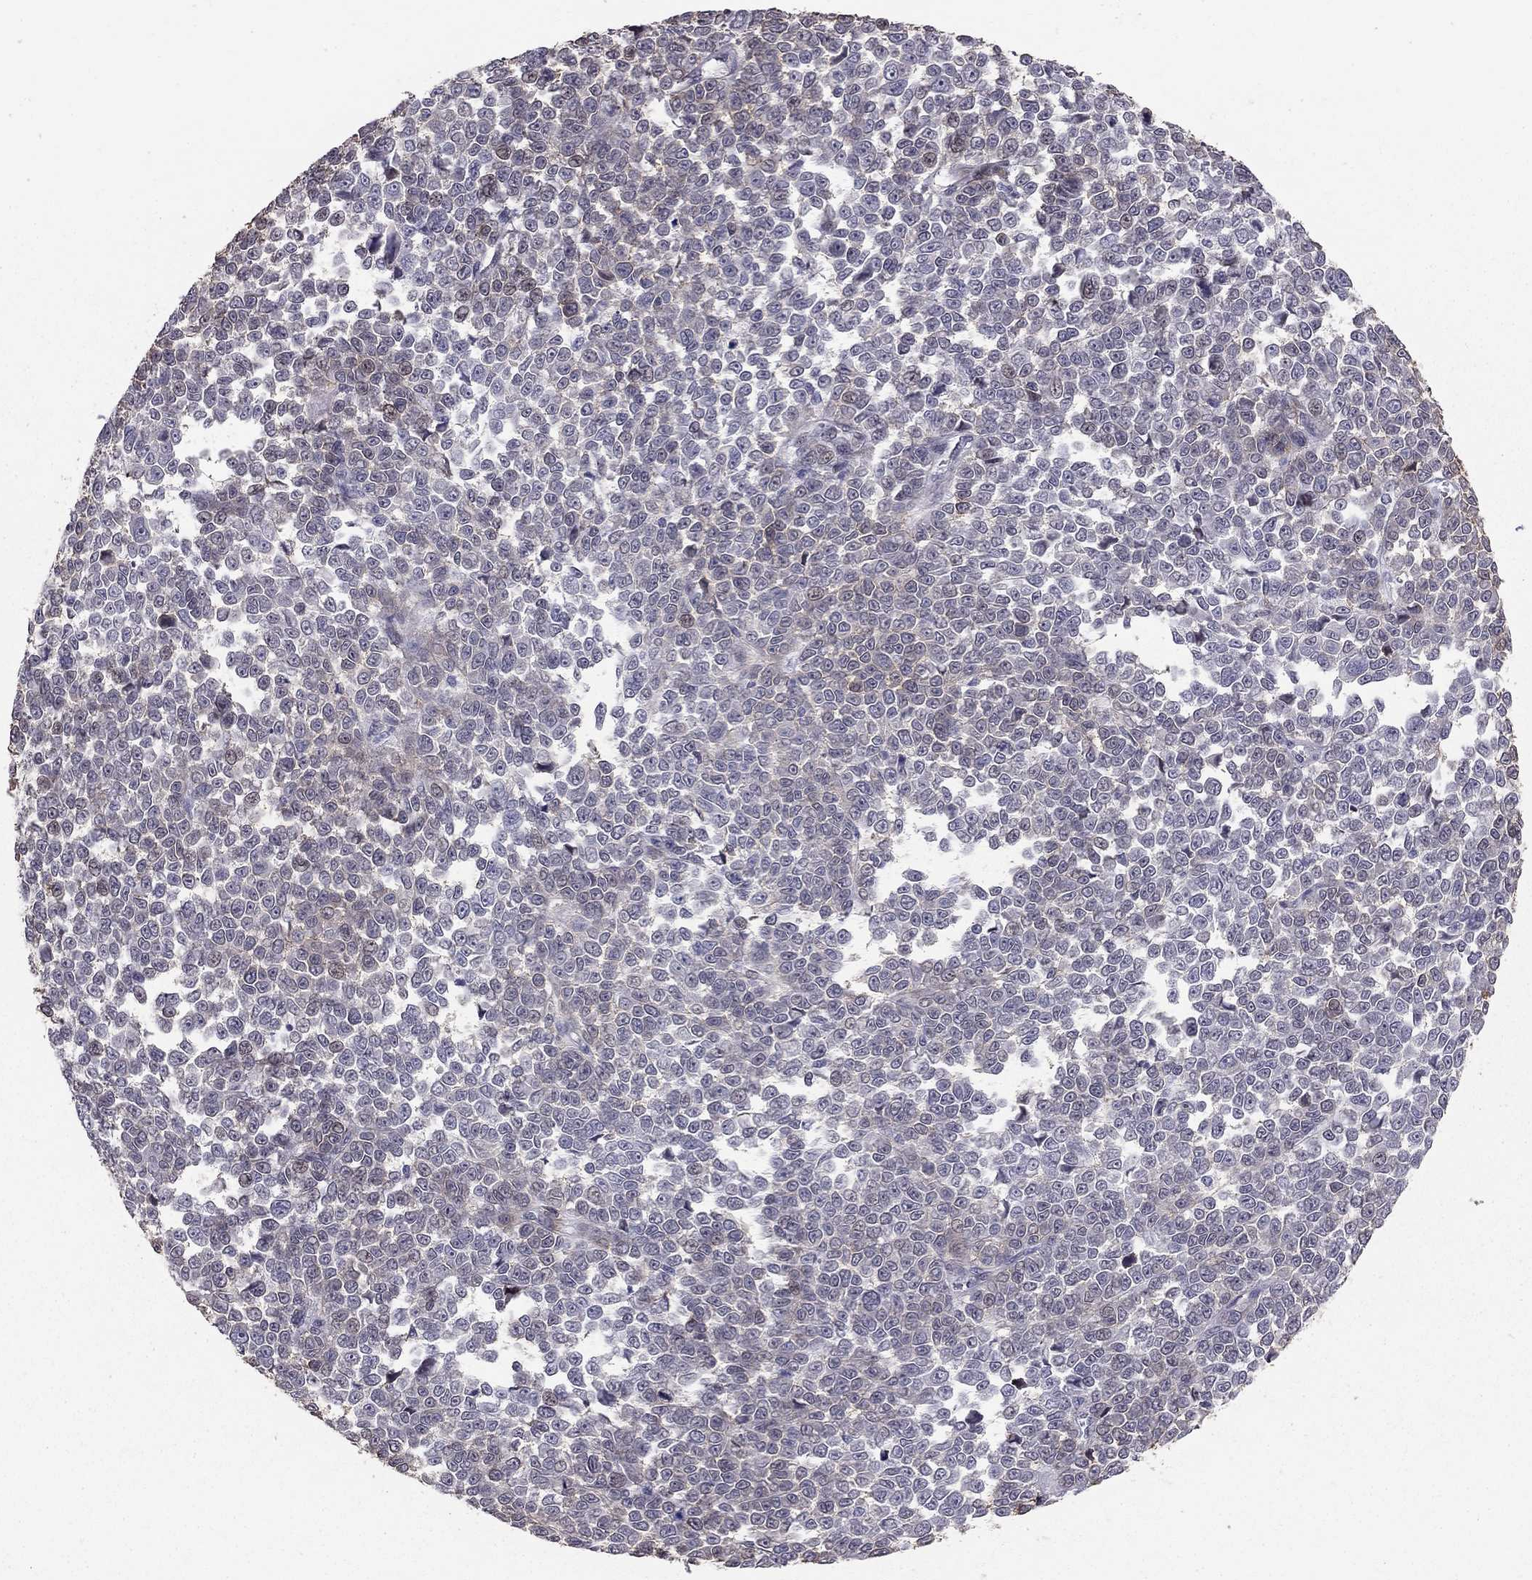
{"staining": {"intensity": "weak", "quantity": "<25%", "location": "cytoplasmic/membranous"}, "tissue": "melanoma", "cell_type": "Tumor cells", "image_type": "cancer", "snomed": [{"axis": "morphology", "description": "Malignant melanoma, NOS"}, {"axis": "topography", "description": "Skin"}], "caption": "An immunohistochemistry (IHC) micrograph of melanoma is shown. There is no staining in tumor cells of melanoma.", "gene": "GJB4", "patient": {"sex": "female", "age": 95}}